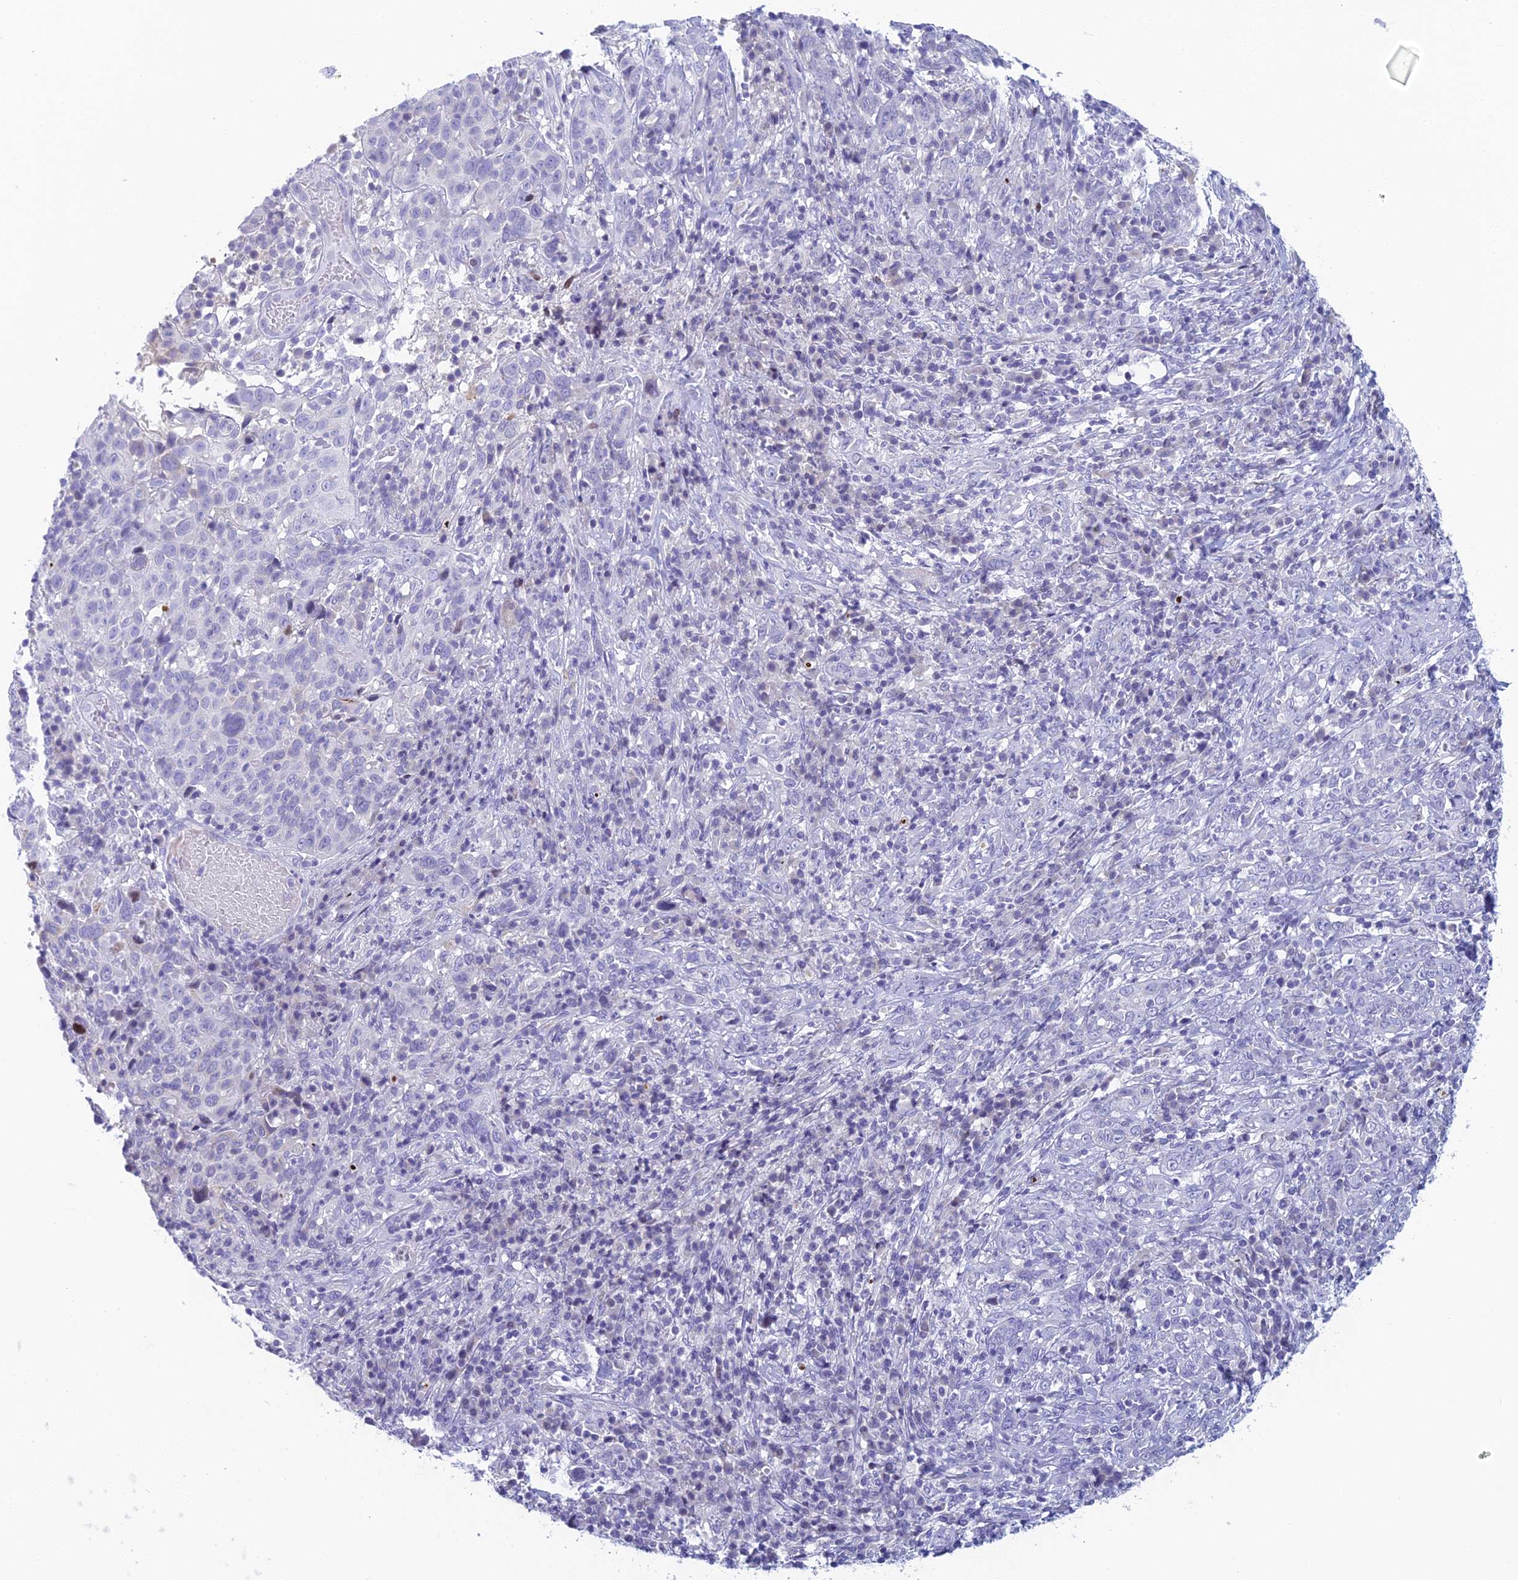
{"staining": {"intensity": "negative", "quantity": "none", "location": "none"}, "tissue": "cervical cancer", "cell_type": "Tumor cells", "image_type": "cancer", "snomed": [{"axis": "morphology", "description": "Squamous cell carcinoma, NOS"}, {"axis": "topography", "description": "Cervix"}], "caption": "High power microscopy micrograph of an IHC micrograph of squamous cell carcinoma (cervical), revealing no significant positivity in tumor cells.", "gene": "REXO5", "patient": {"sex": "female", "age": 46}}